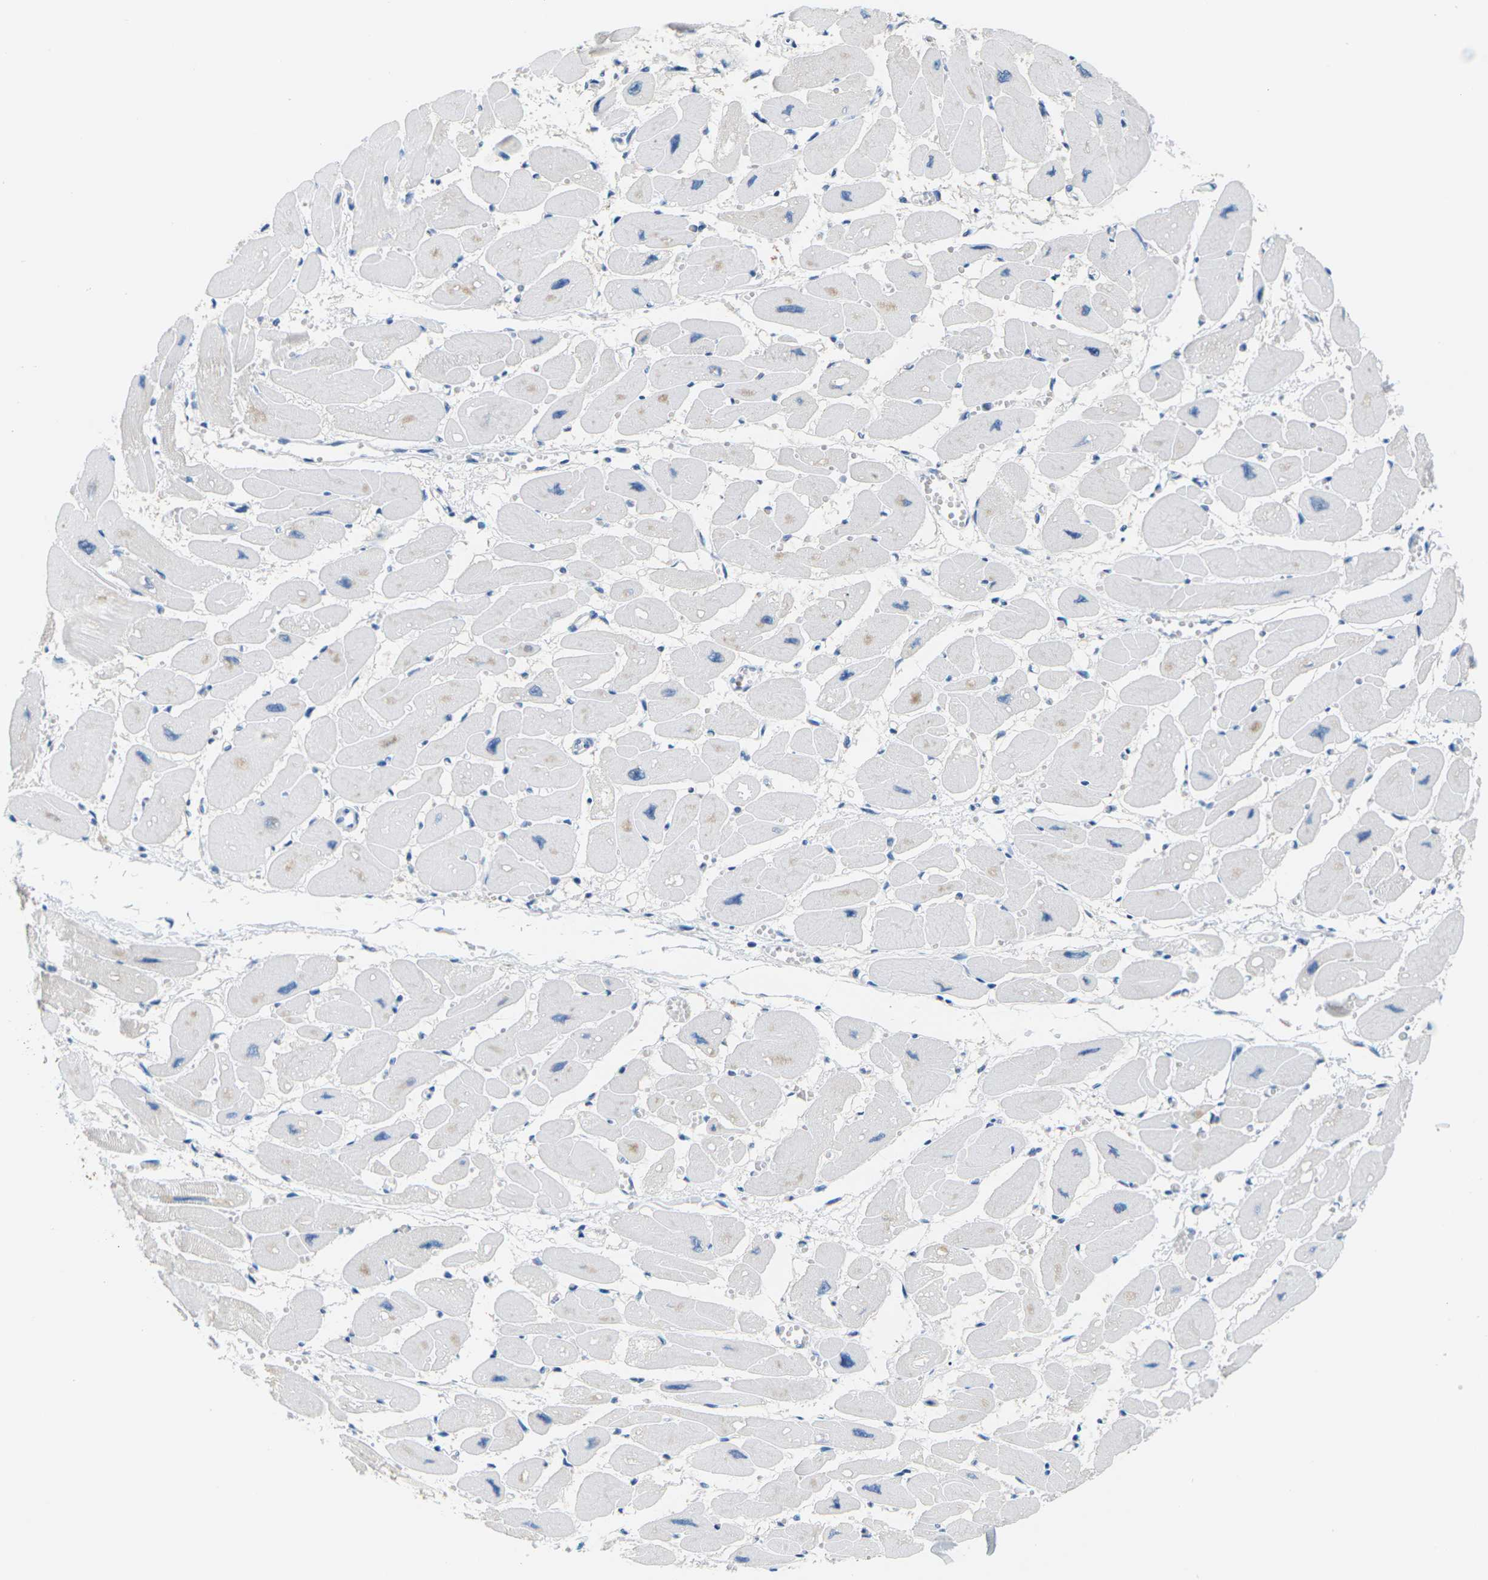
{"staining": {"intensity": "negative", "quantity": "none", "location": "none"}, "tissue": "heart muscle", "cell_type": "Cardiomyocytes", "image_type": "normal", "snomed": [{"axis": "morphology", "description": "Normal tissue, NOS"}, {"axis": "topography", "description": "Heart"}], "caption": "This photomicrograph is of benign heart muscle stained with IHC to label a protein in brown with the nuclei are counter-stained blue. There is no expression in cardiomyocytes.", "gene": "SLC12A1", "patient": {"sex": "female", "age": 54}}